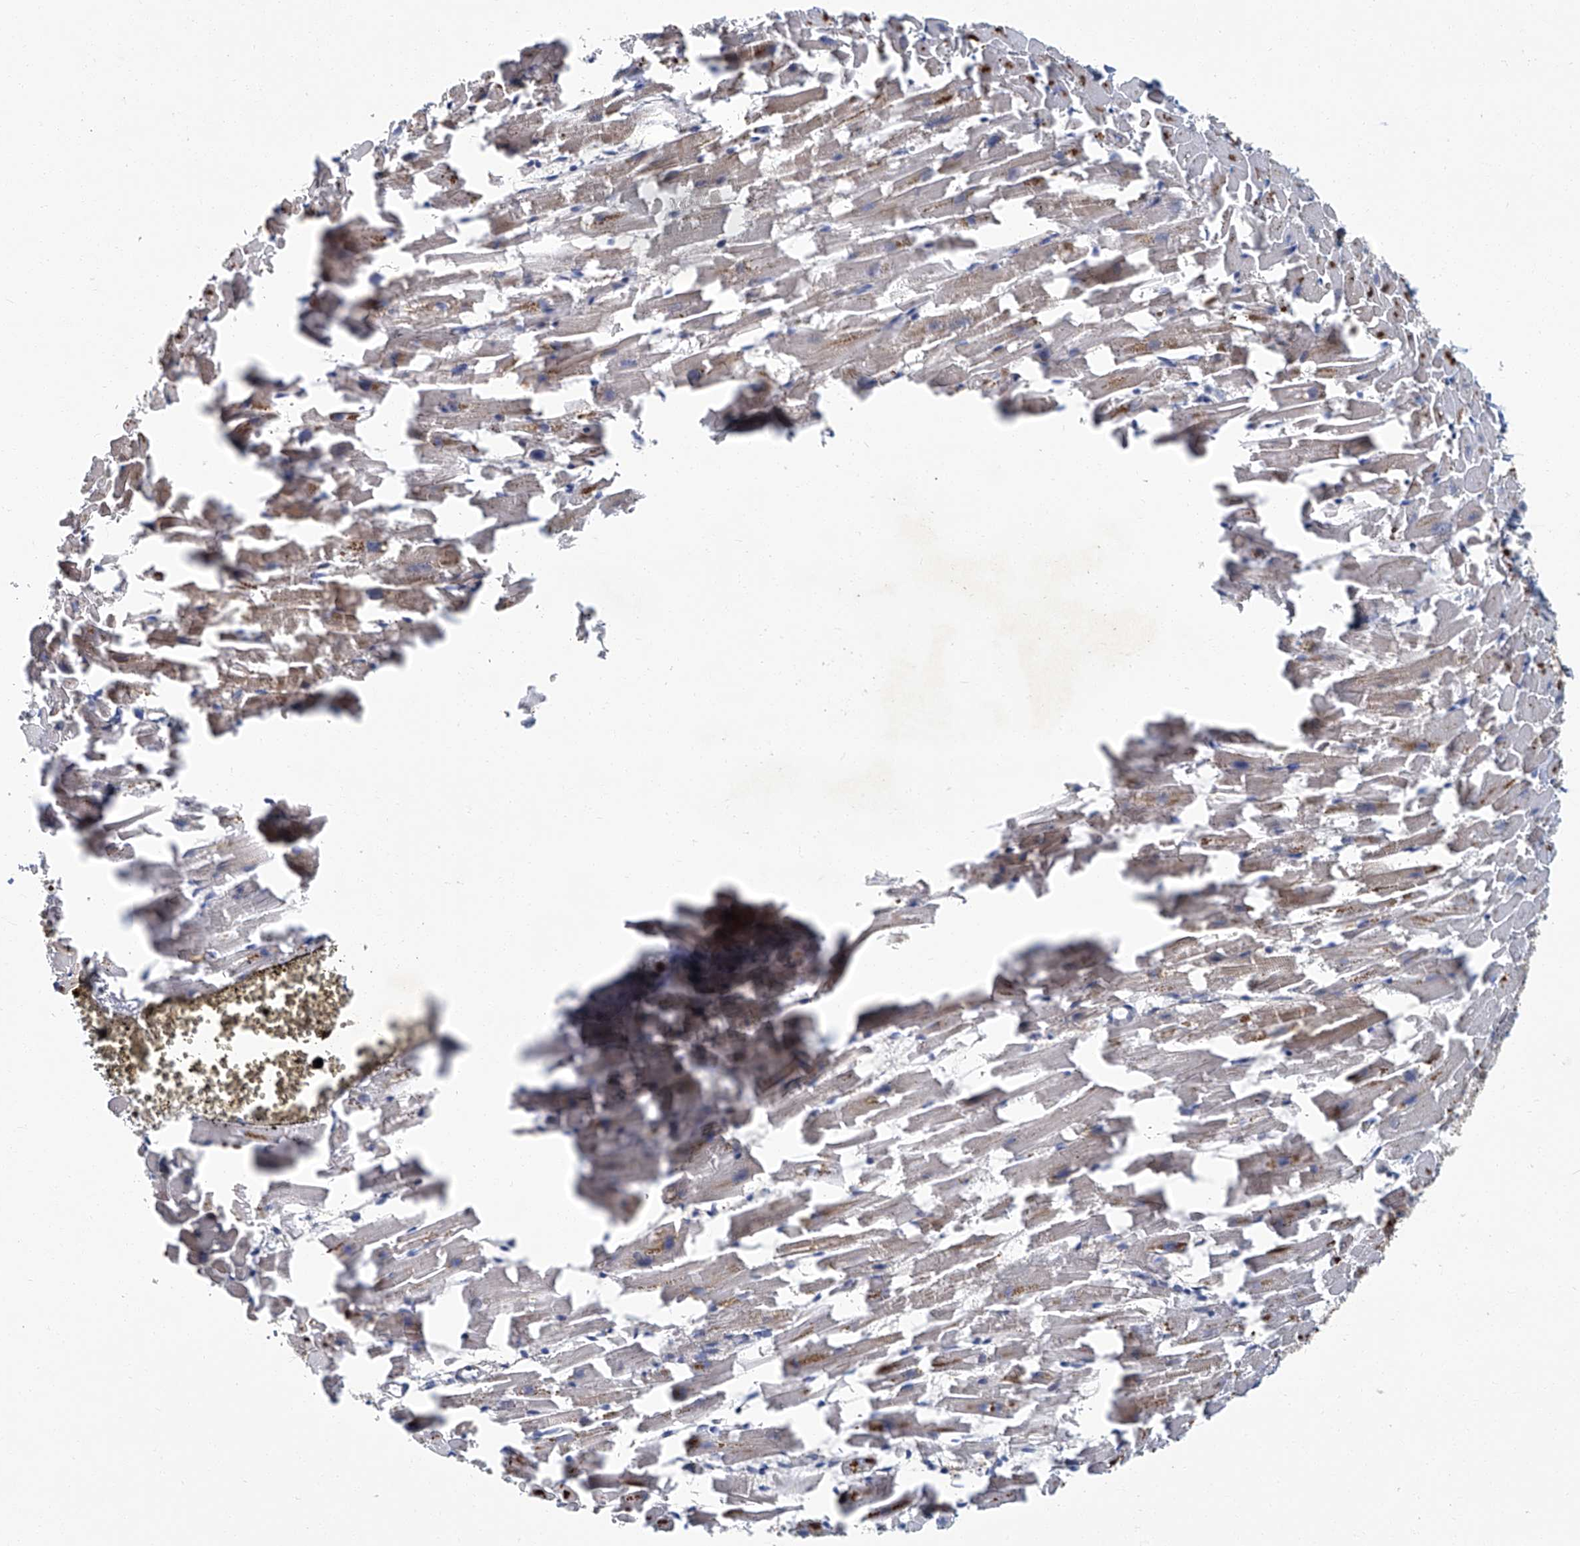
{"staining": {"intensity": "moderate", "quantity": "<25%", "location": "cytoplasmic/membranous"}, "tissue": "heart muscle", "cell_type": "Cardiomyocytes", "image_type": "normal", "snomed": [{"axis": "morphology", "description": "Normal tissue, NOS"}, {"axis": "topography", "description": "Heart"}], "caption": "Immunohistochemical staining of benign human heart muscle exhibits moderate cytoplasmic/membranous protein staining in about <25% of cardiomyocytes. The protein is shown in brown color, while the nuclei are stained blue.", "gene": "AKNAD1", "patient": {"sex": "female", "age": 64}}